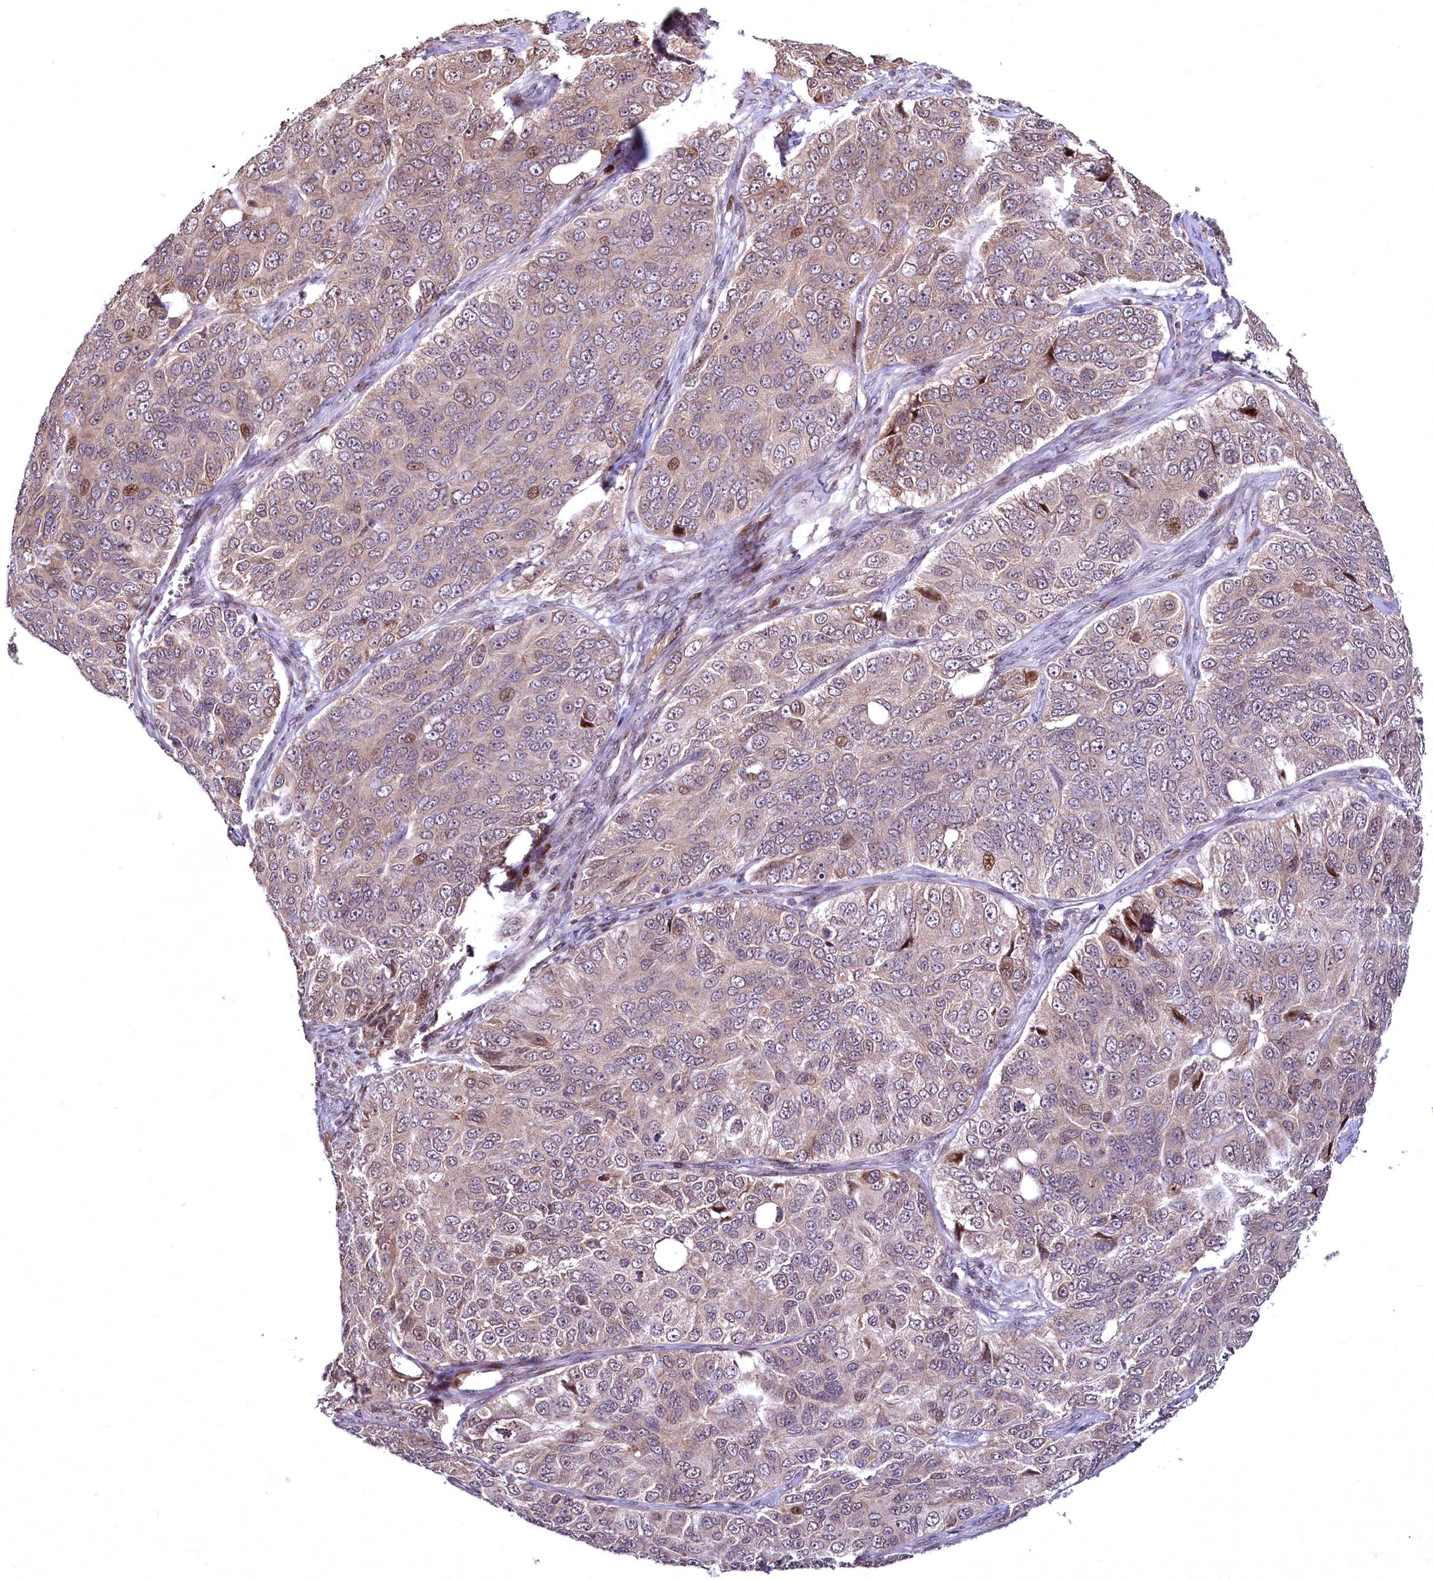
{"staining": {"intensity": "moderate", "quantity": "25%-75%", "location": "cytoplasmic/membranous,nuclear"}, "tissue": "ovarian cancer", "cell_type": "Tumor cells", "image_type": "cancer", "snomed": [{"axis": "morphology", "description": "Carcinoma, endometroid"}, {"axis": "topography", "description": "Ovary"}], "caption": "DAB immunohistochemical staining of ovarian cancer exhibits moderate cytoplasmic/membranous and nuclear protein staining in about 25%-75% of tumor cells.", "gene": "N4BP2L1", "patient": {"sex": "female", "age": 51}}